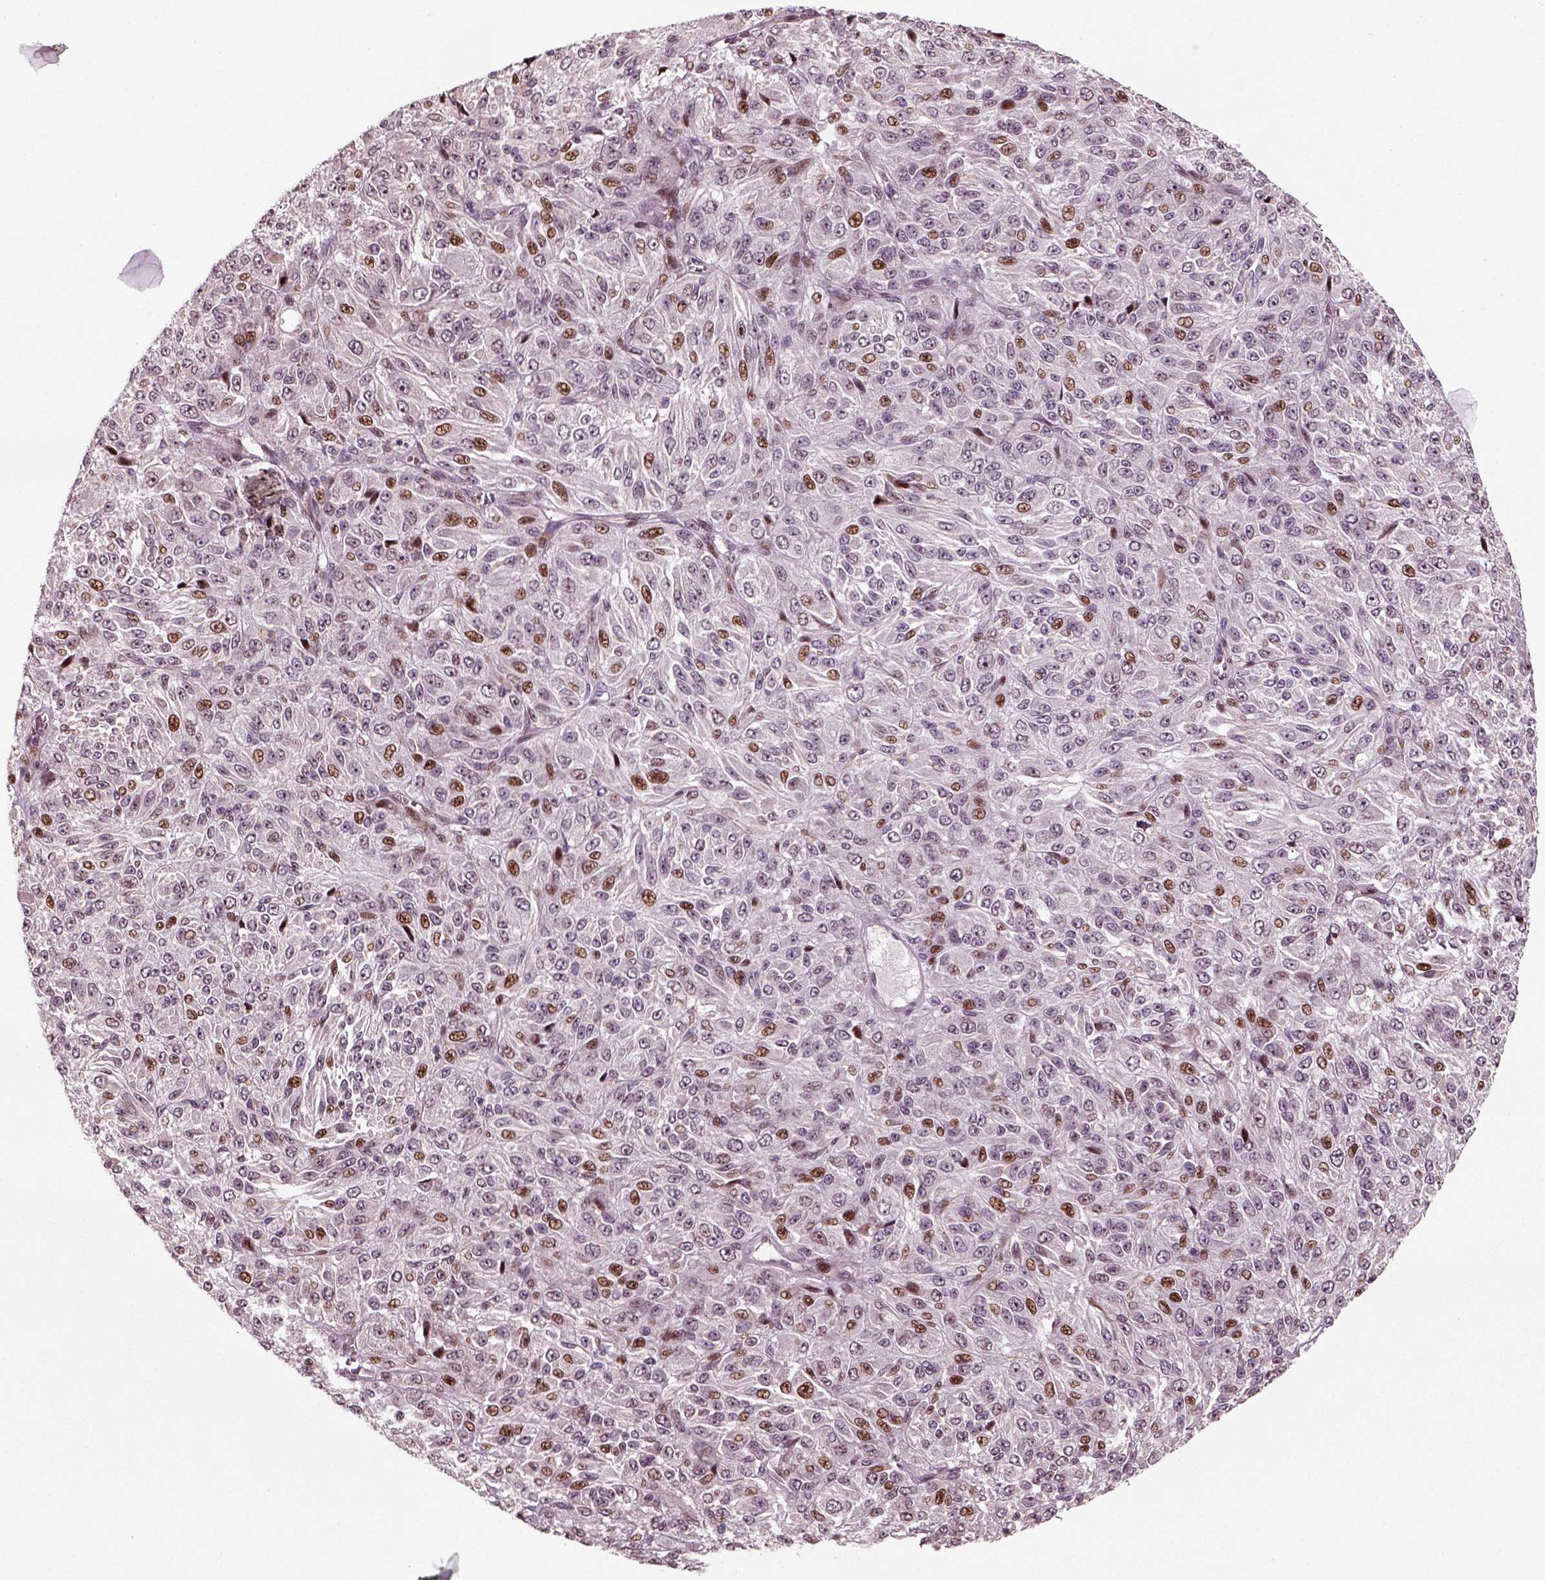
{"staining": {"intensity": "strong", "quantity": "<25%", "location": "nuclear"}, "tissue": "melanoma", "cell_type": "Tumor cells", "image_type": "cancer", "snomed": [{"axis": "morphology", "description": "Malignant melanoma, Metastatic site"}, {"axis": "topography", "description": "Brain"}], "caption": "Strong nuclear staining is appreciated in about <25% of tumor cells in malignant melanoma (metastatic site). (brown staining indicates protein expression, while blue staining denotes nuclei).", "gene": "CDC14A", "patient": {"sex": "female", "age": 56}}